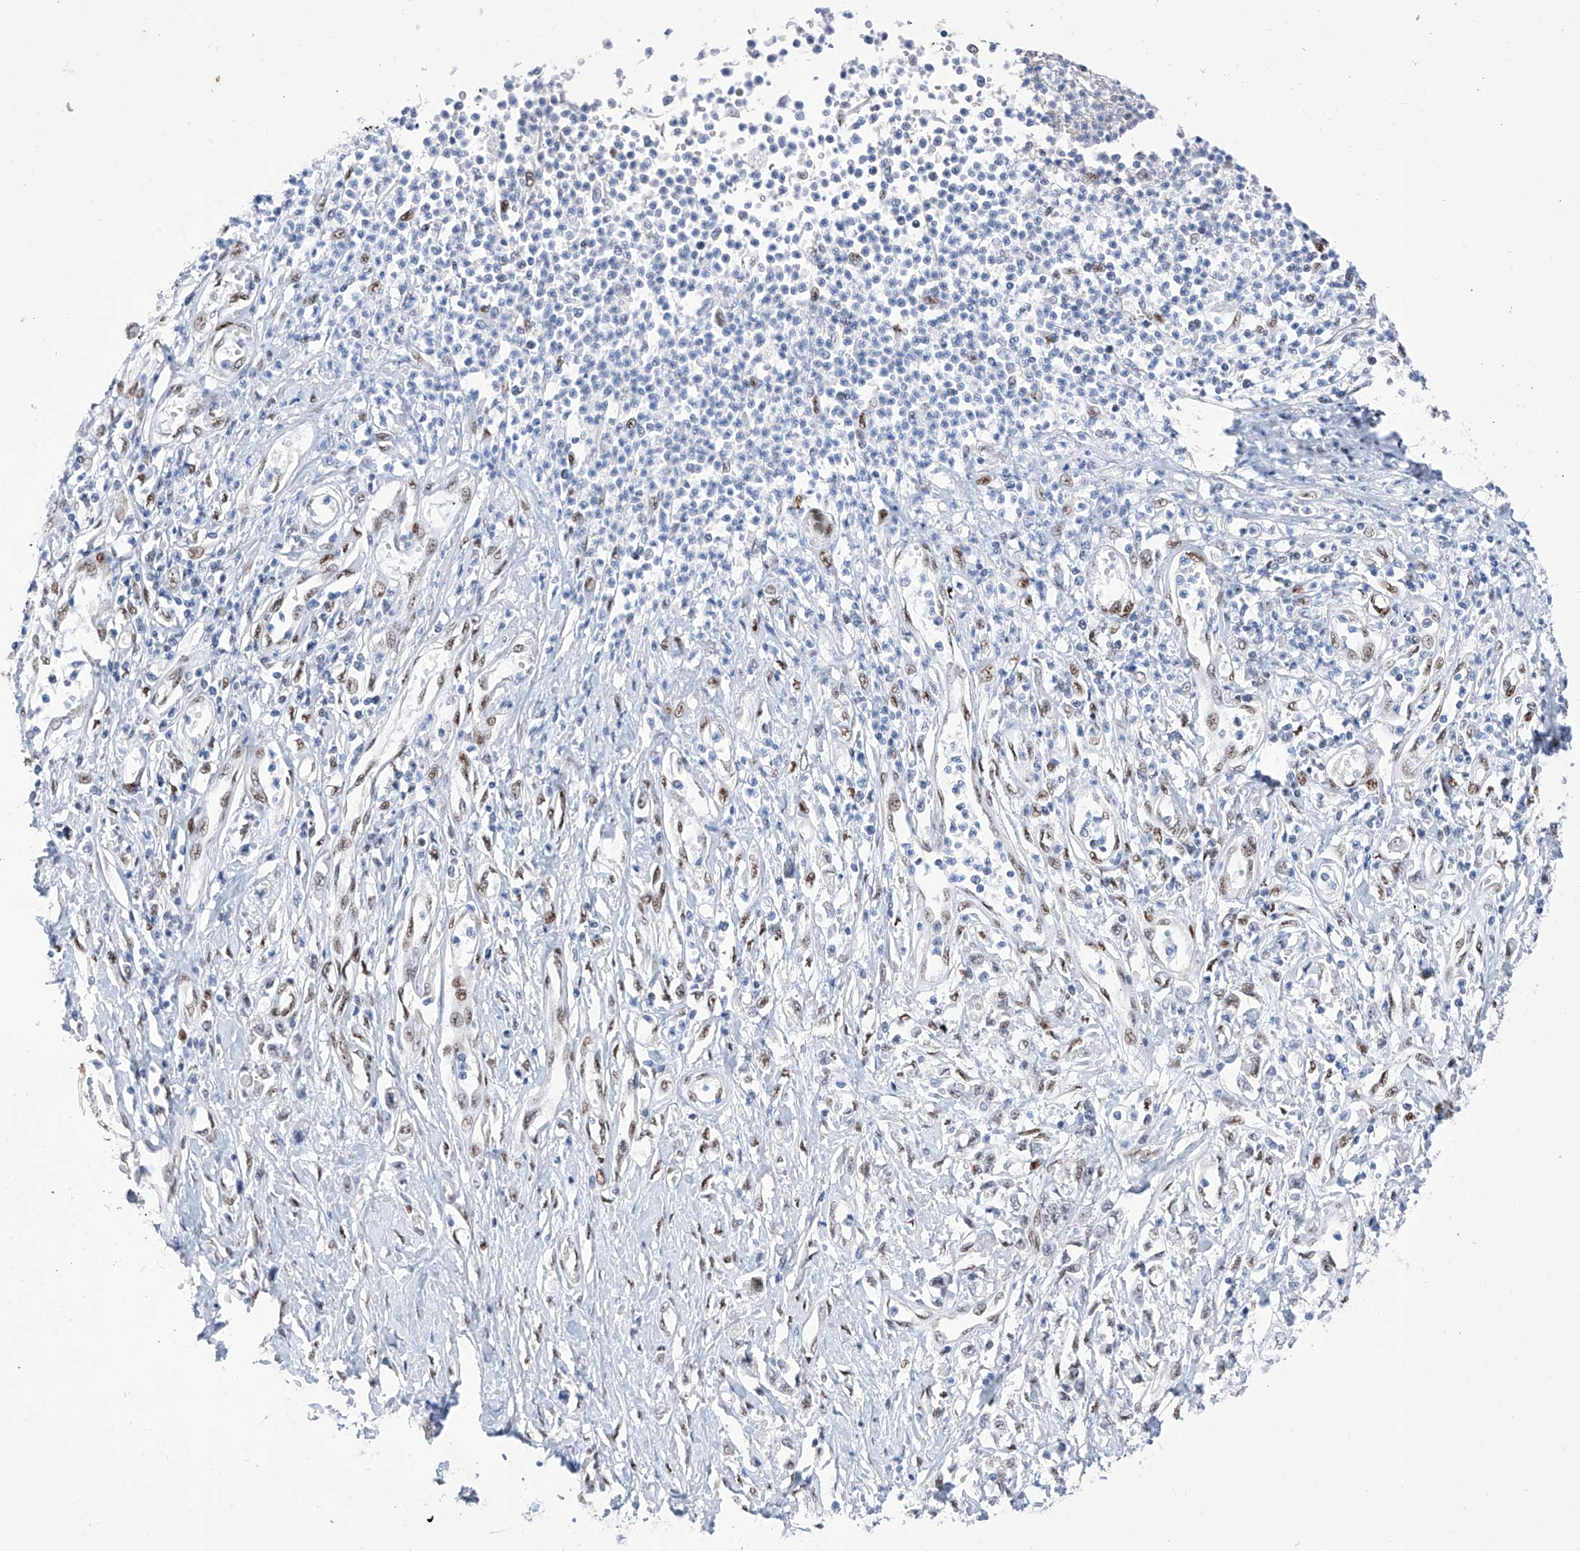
{"staining": {"intensity": "weak", "quantity": "25%-75%", "location": "nuclear"}, "tissue": "stomach cancer", "cell_type": "Tumor cells", "image_type": "cancer", "snomed": [{"axis": "morphology", "description": "Adenocarcinoma, NOS"}, {"axis": "topography", "description": "Stomach"}], "caption": "The immunohistochemical stain shows weak nuclear positivity in tumor cells of adenocarcinoma (stomach) tissue.", "gene": "ATN1", "patient": {"sex": "female", "age": 76}}